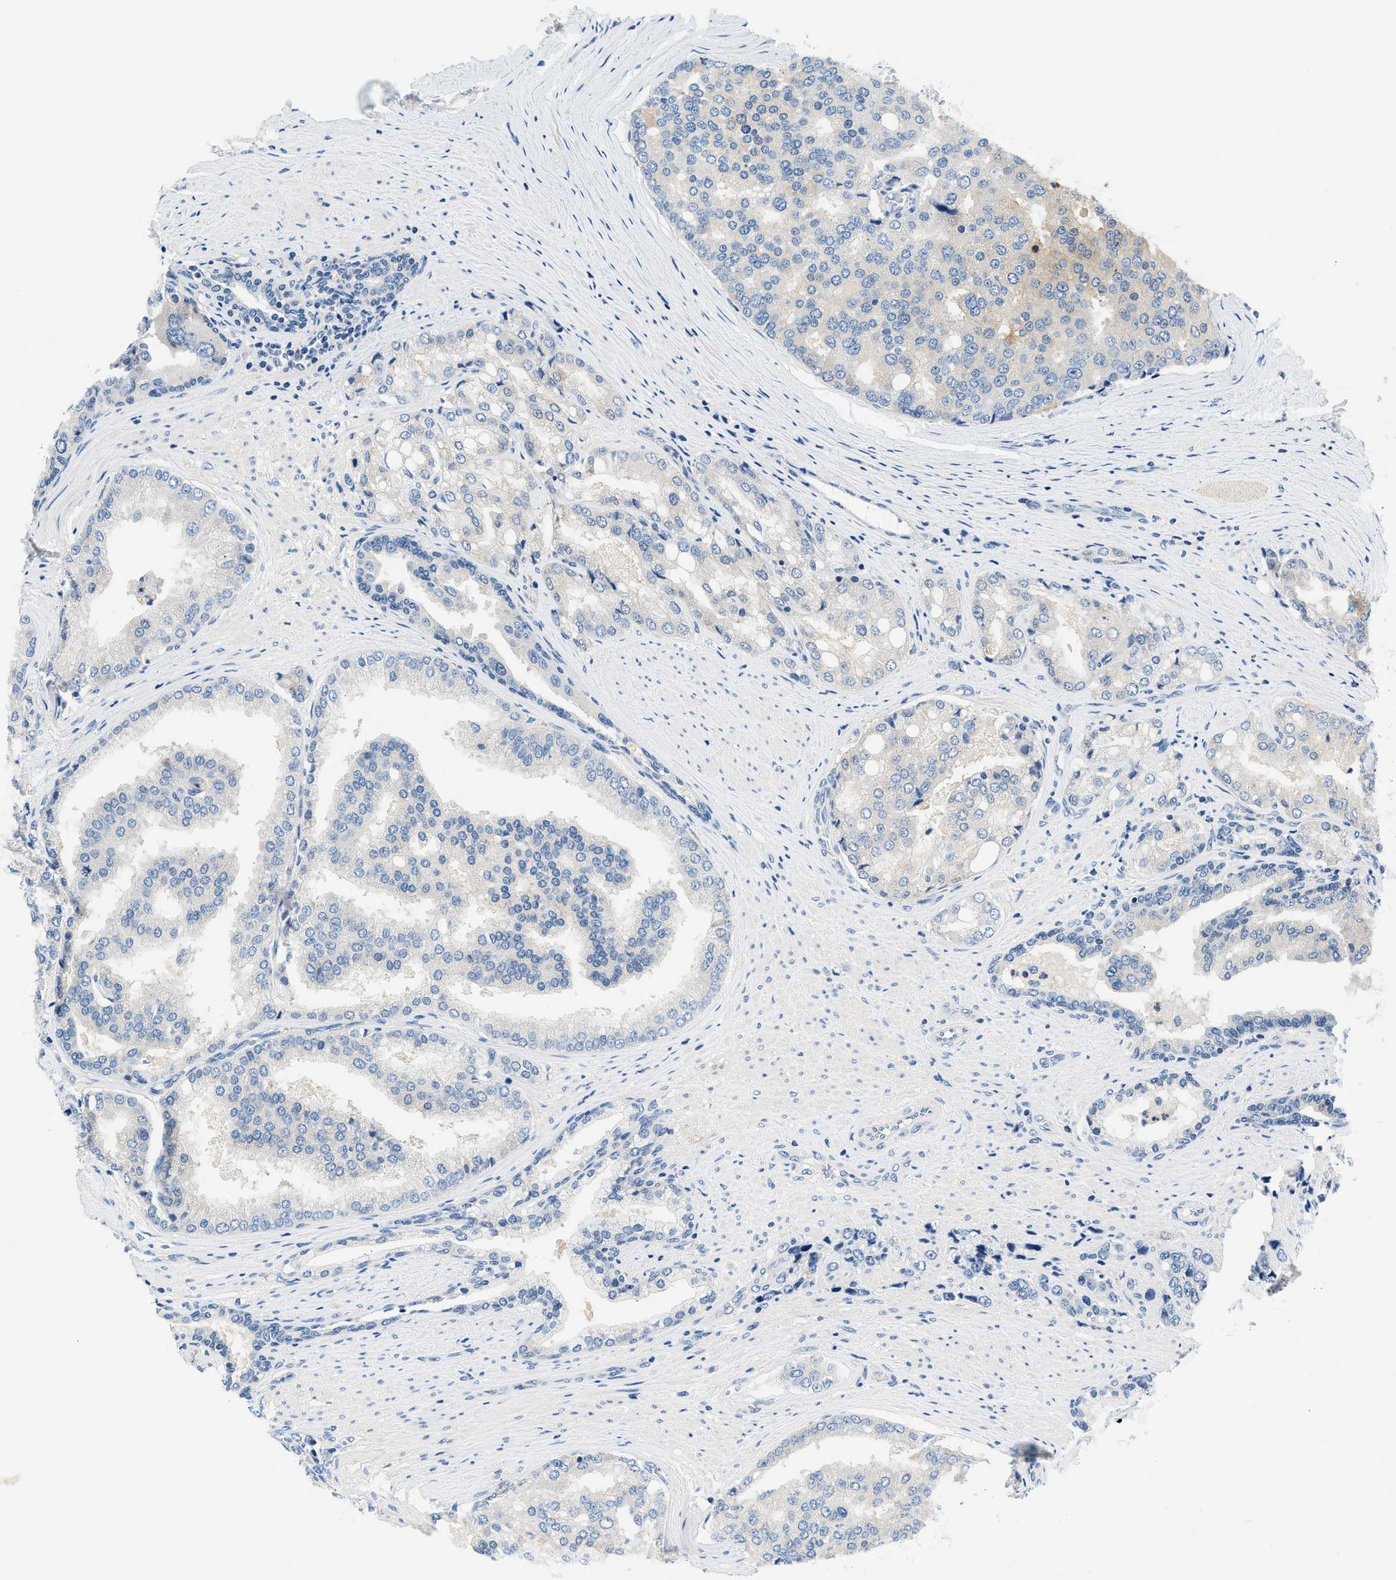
{"staining": {"intensity": "weak", "quantity": "<25%", "location": "cytoplasmic/membranous"}, "tissue": "prostate cancer", "cell_type": "Tumor cells", "image_type": "cancer", "snomed": [{"axis": "morphology", "description": "Adenocarcinoma, High grade"}, {"axis": "topography", "description": "Prostate"}], "caption": "Immunohistochemical staining of human prostate cancer (high-grade adenocarcinoma) shows no significant expression in tumor cells.", "gene": "SLC35E1", "patient": {"sex": "male", "age": 50}}